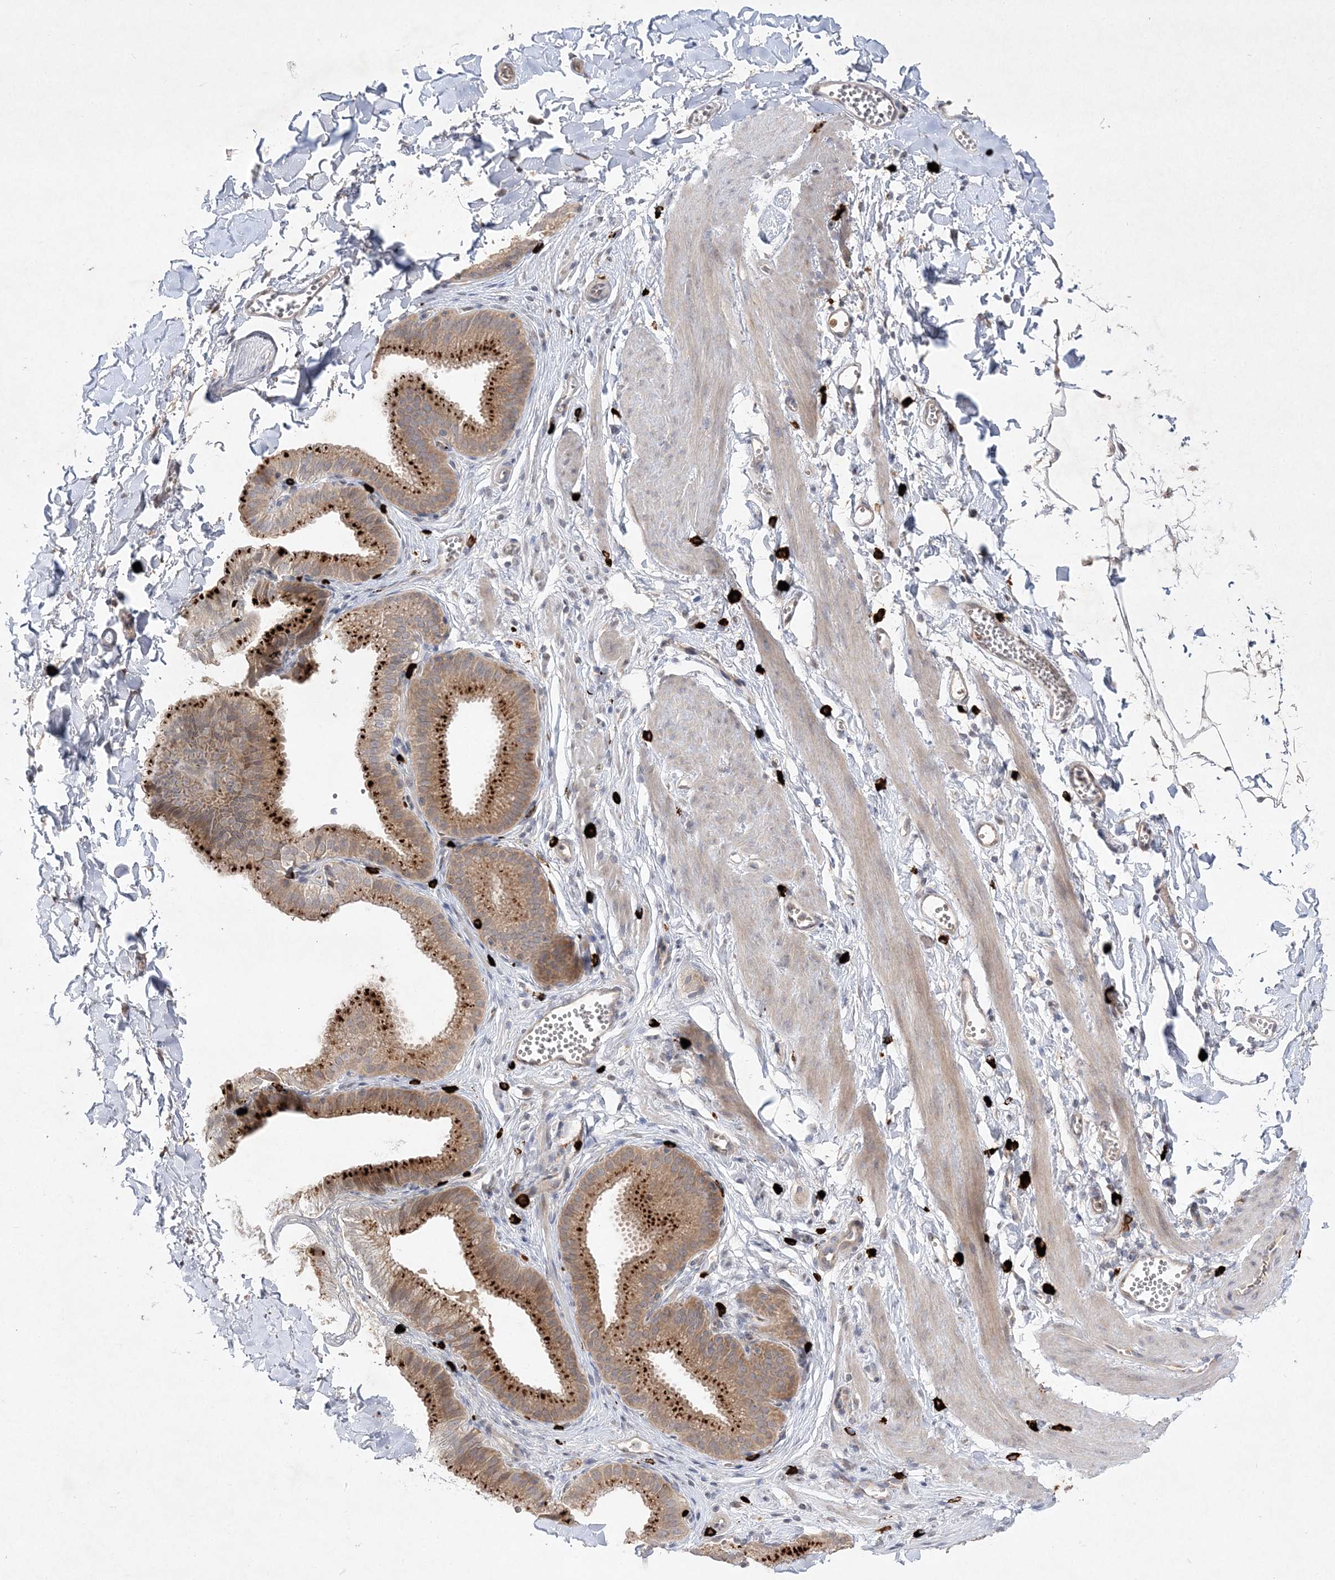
{"staining": {"intensity": "negative", "quantity": "none", "location": "none"}, "tissue": "adipose tissue", "cell_type": "Adipocytes", "image_type": "normal", "snomed": [{"axis": "morphology", "description": "Normal tissue, NOS"}, {"axis": "topography", "description": "Gallbladder"}, {"axis": "topography", "description": "Peripheral nerve tissue"}], "caption": "Immunohistochemistry (IHC) image of benign human adipose tissue stained for a protein (brown), which shows no expression in adipocytes. Nuclei are stained in blue.", "gene": "CLNK", "patient": {"sex": "male", "age": 38}}